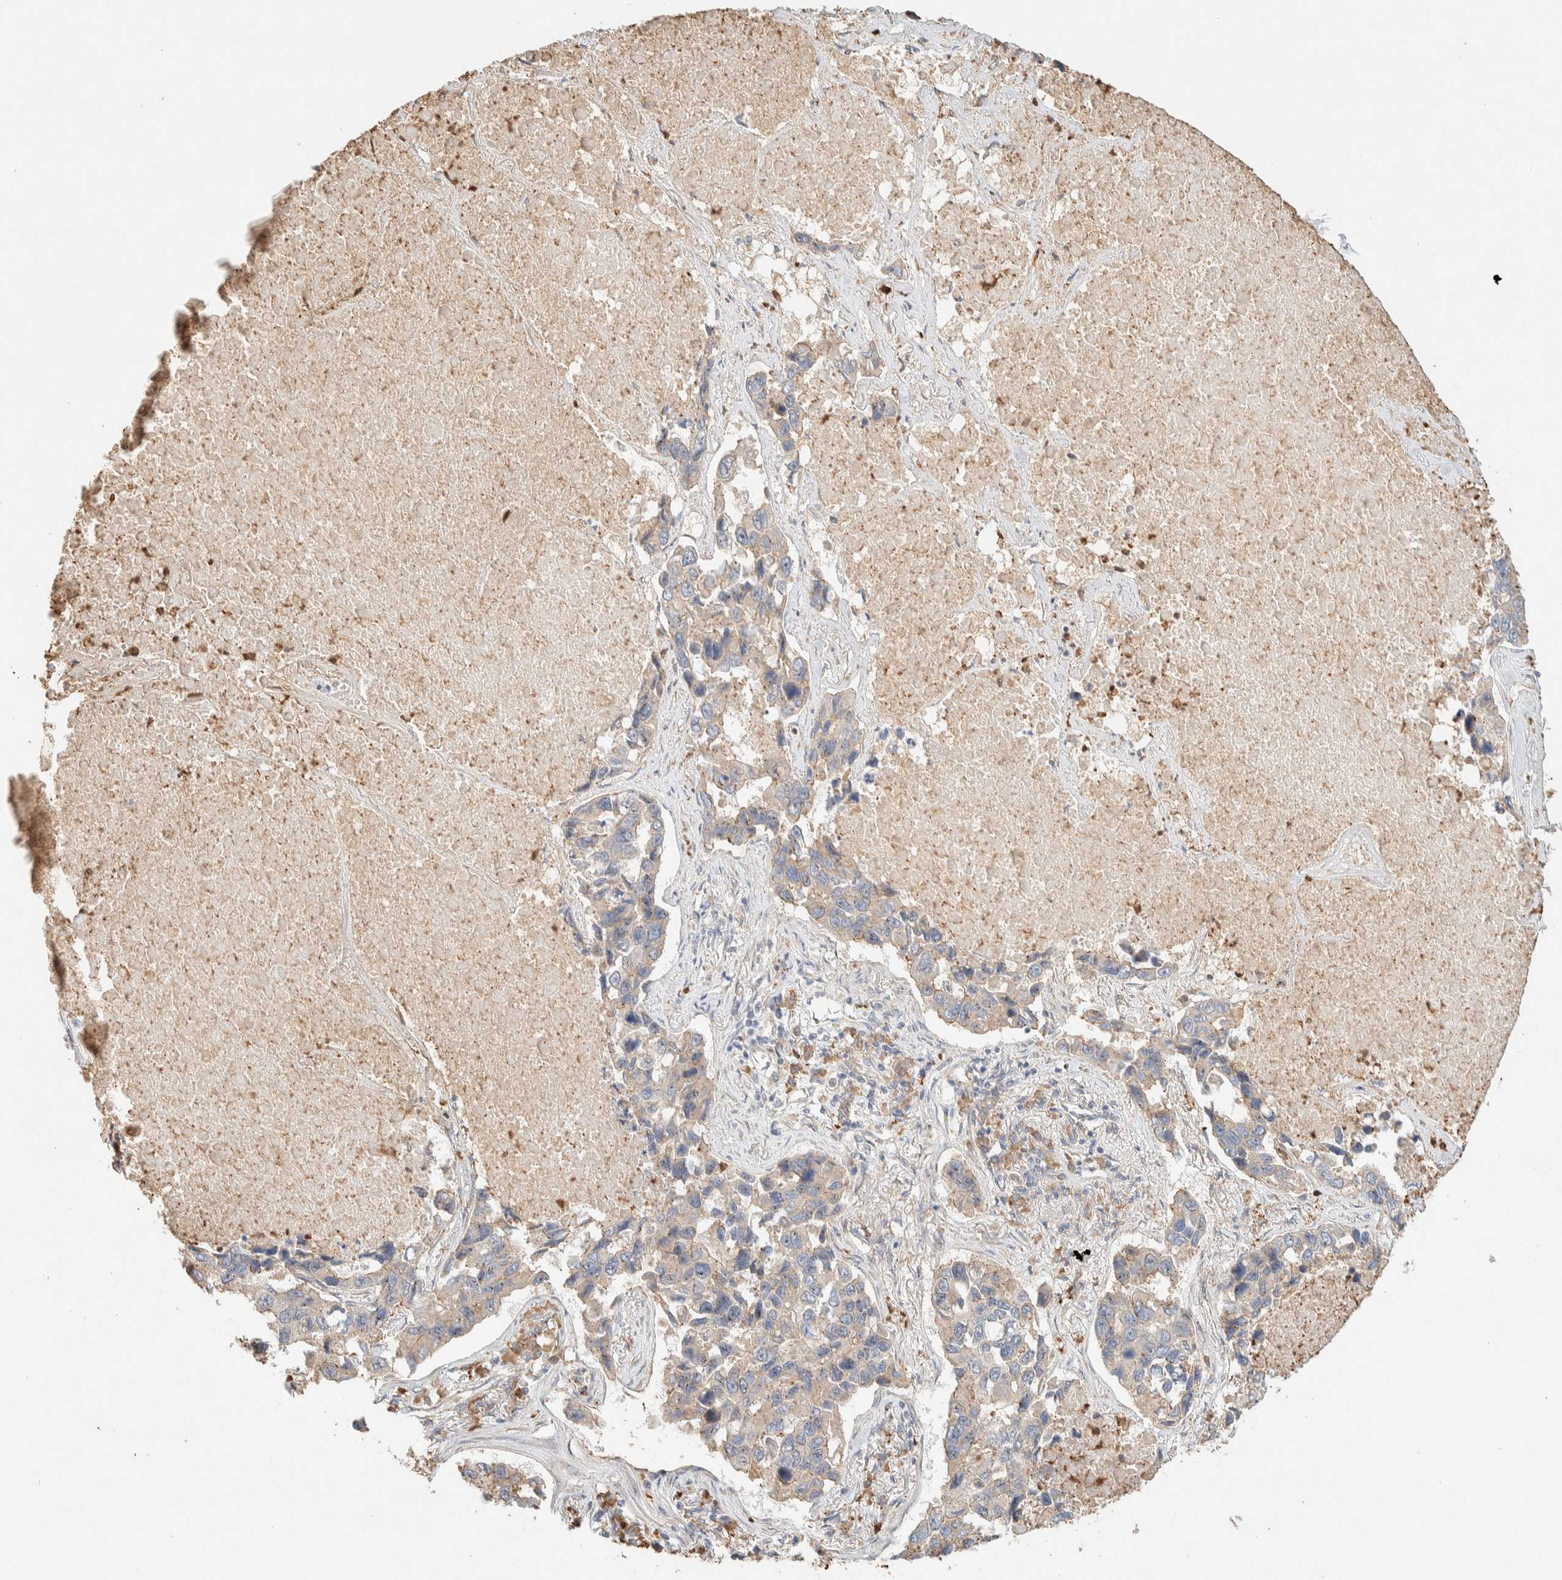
{"staining": {"intensity": "weak", "quantity": ">75%", "location": "cytoplasmic/membranous"}, "tissue": "lung cancer", "cell_type": "Tumor cells", "image_type": "cancer", "snomed": [{"axis": "morphology", "description": "Adenocarcinoma, NOS"}, {"axis": "topography", "description": "Lung"}], "caption": "Tumor cells show low levels of weak cytoplasmic/membranous expression in approximately >75% of cells in human lung cancer (adenocarcinoma). (Brightfield microscopy of DAB IHC at high magnification).", "gene": "TTC3", "patient": {"sex": "male", "age": 64}}